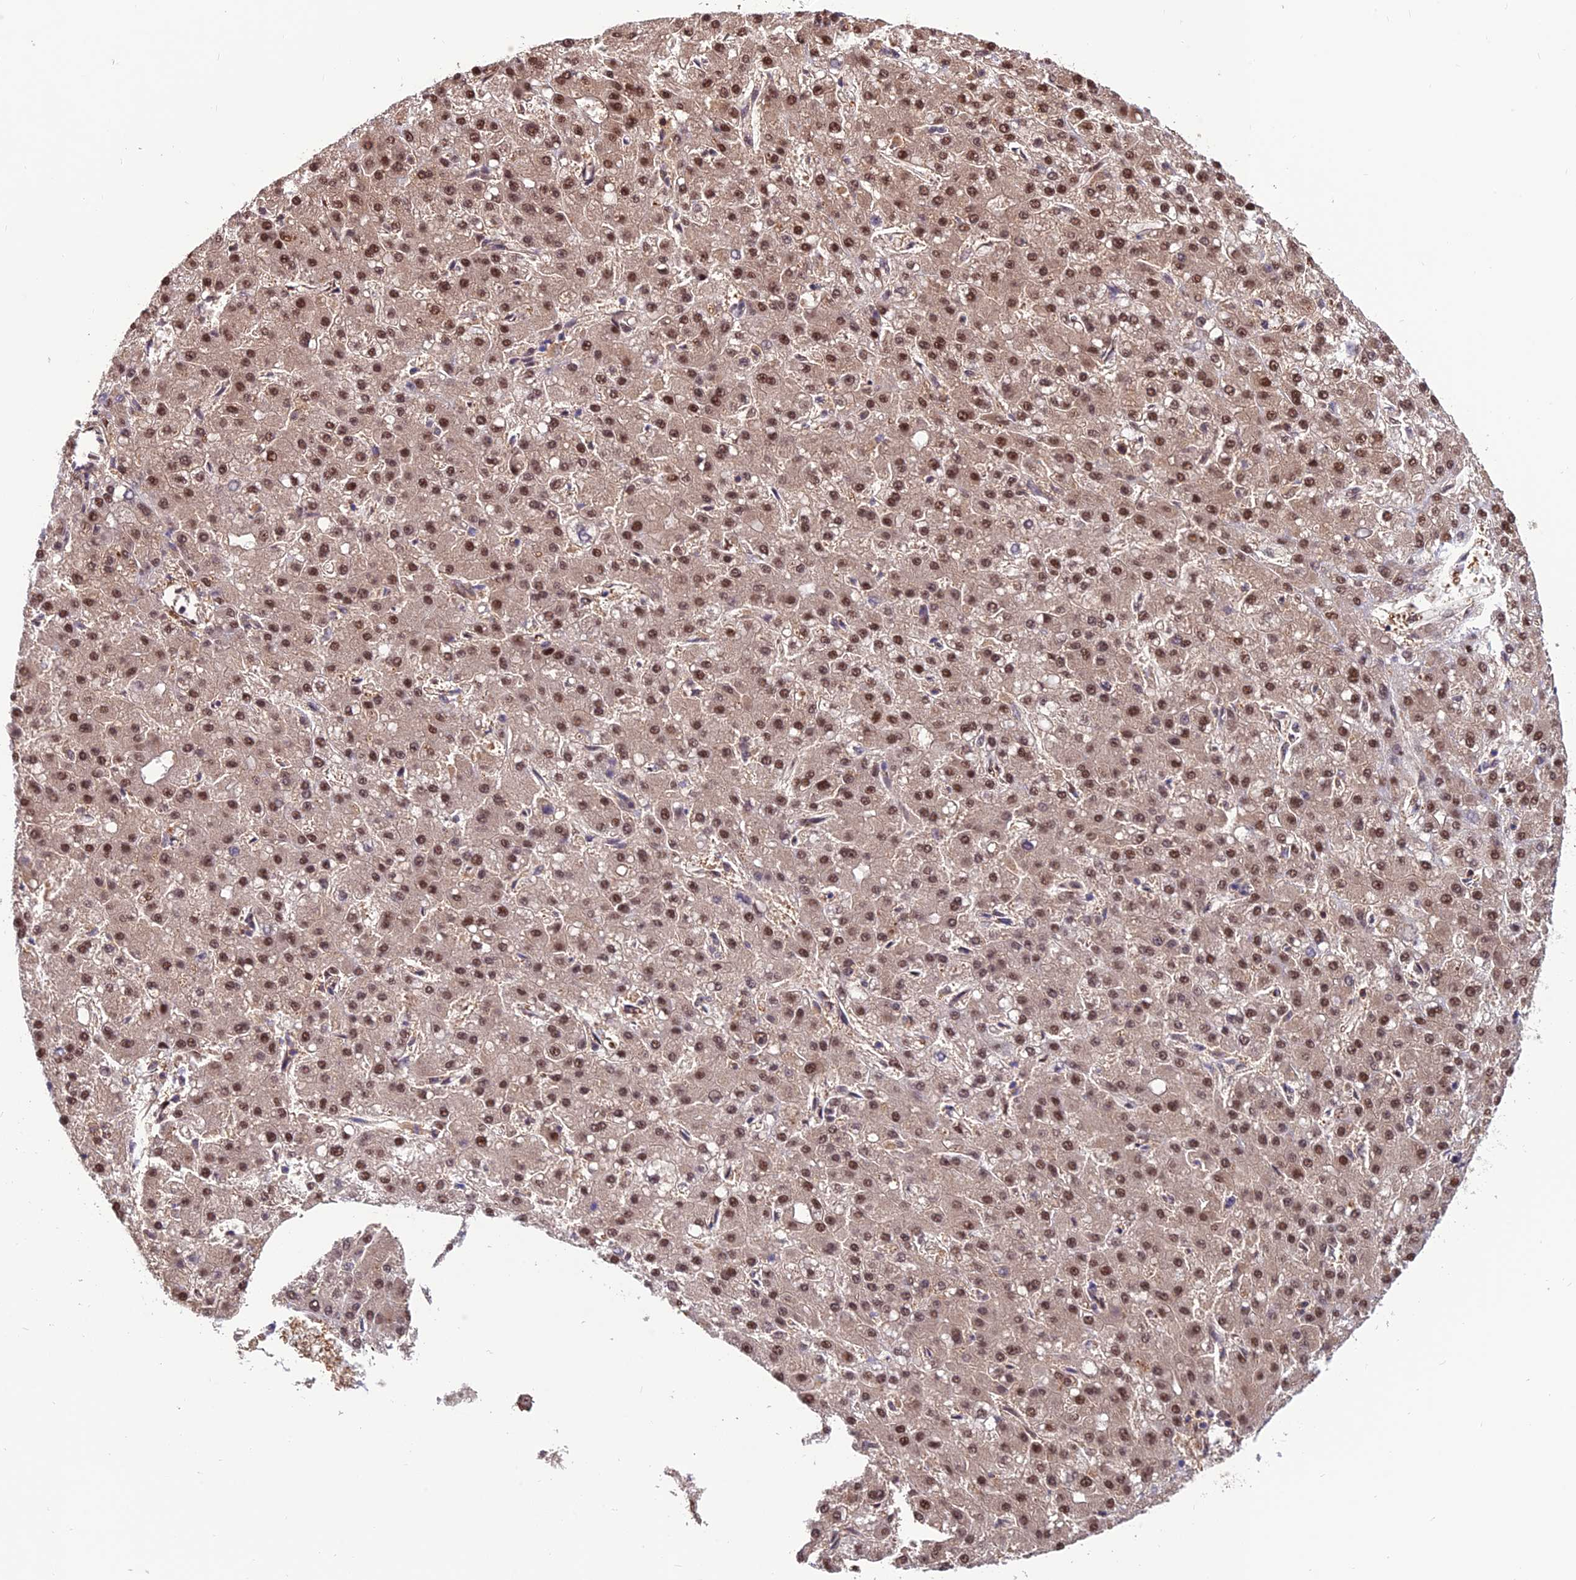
{"staining": {"intensity": "moderate", "quantity": ">75%", "location": "nuclear"}, "tissue": "liver cancer", "cell_type": "Tumor cells", "image_type": "cancer", "snomed": [{"axis": "morphology", "description": "Carcinoma, Hepatocellular, NOS"}, {"axis": "topography", "description": "Liver"}], "caption": "Protein expression by IHC shows moderate nuclear expression in about >75% of tumor cells in hepatocellular carcinoma (liver). (Stains: DAB (3,3'-diaminobenzidine) in brown, nuclei in blue, Microscopy: brightfield microscopy at high magnification).", "gene": "PSMB3", "patient": {"sex": "male", "age": 67}}